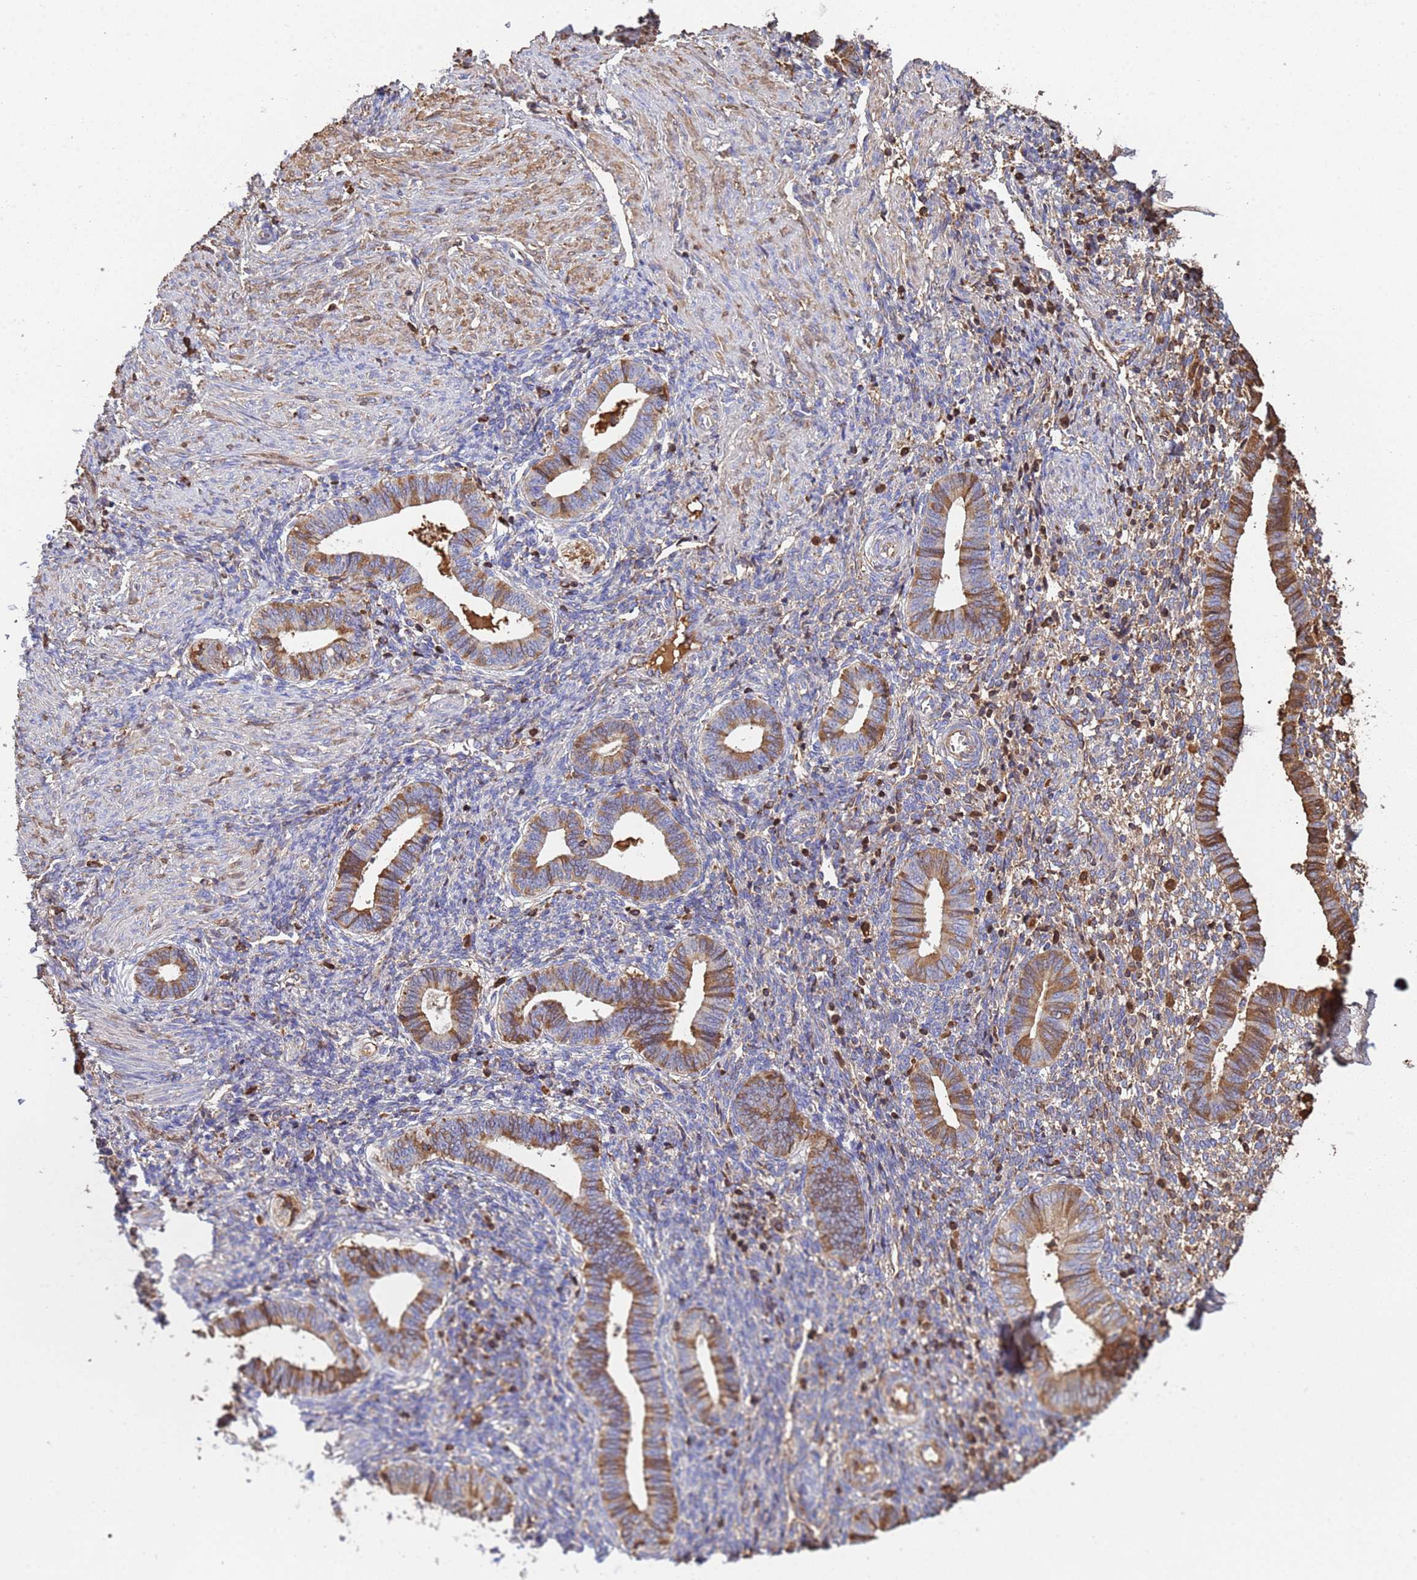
{"staining": {"intensity": "moderate", "quantity": "<25%", "location": "cytoplasmic/membranous,nuclear"}, "tissue": "endometrium", "cell_type": "Cells in endometrial stroma", "image_type": "normal", "snomed": [{"axis": "morphology", "description": "Normal tissue, NOS"}, {"axis": "topography", "description": "Endometrium"}], "caption": "A high-resolution histopathology image shows IHC staining of benign endometrium, which exhibits moderate cytoplasmic/membranous,nuclear staining in approximately <25% of cells in endometrial stroma.", "gene": "GLUD1", "patient": {"sex": "female", "age": 44}}